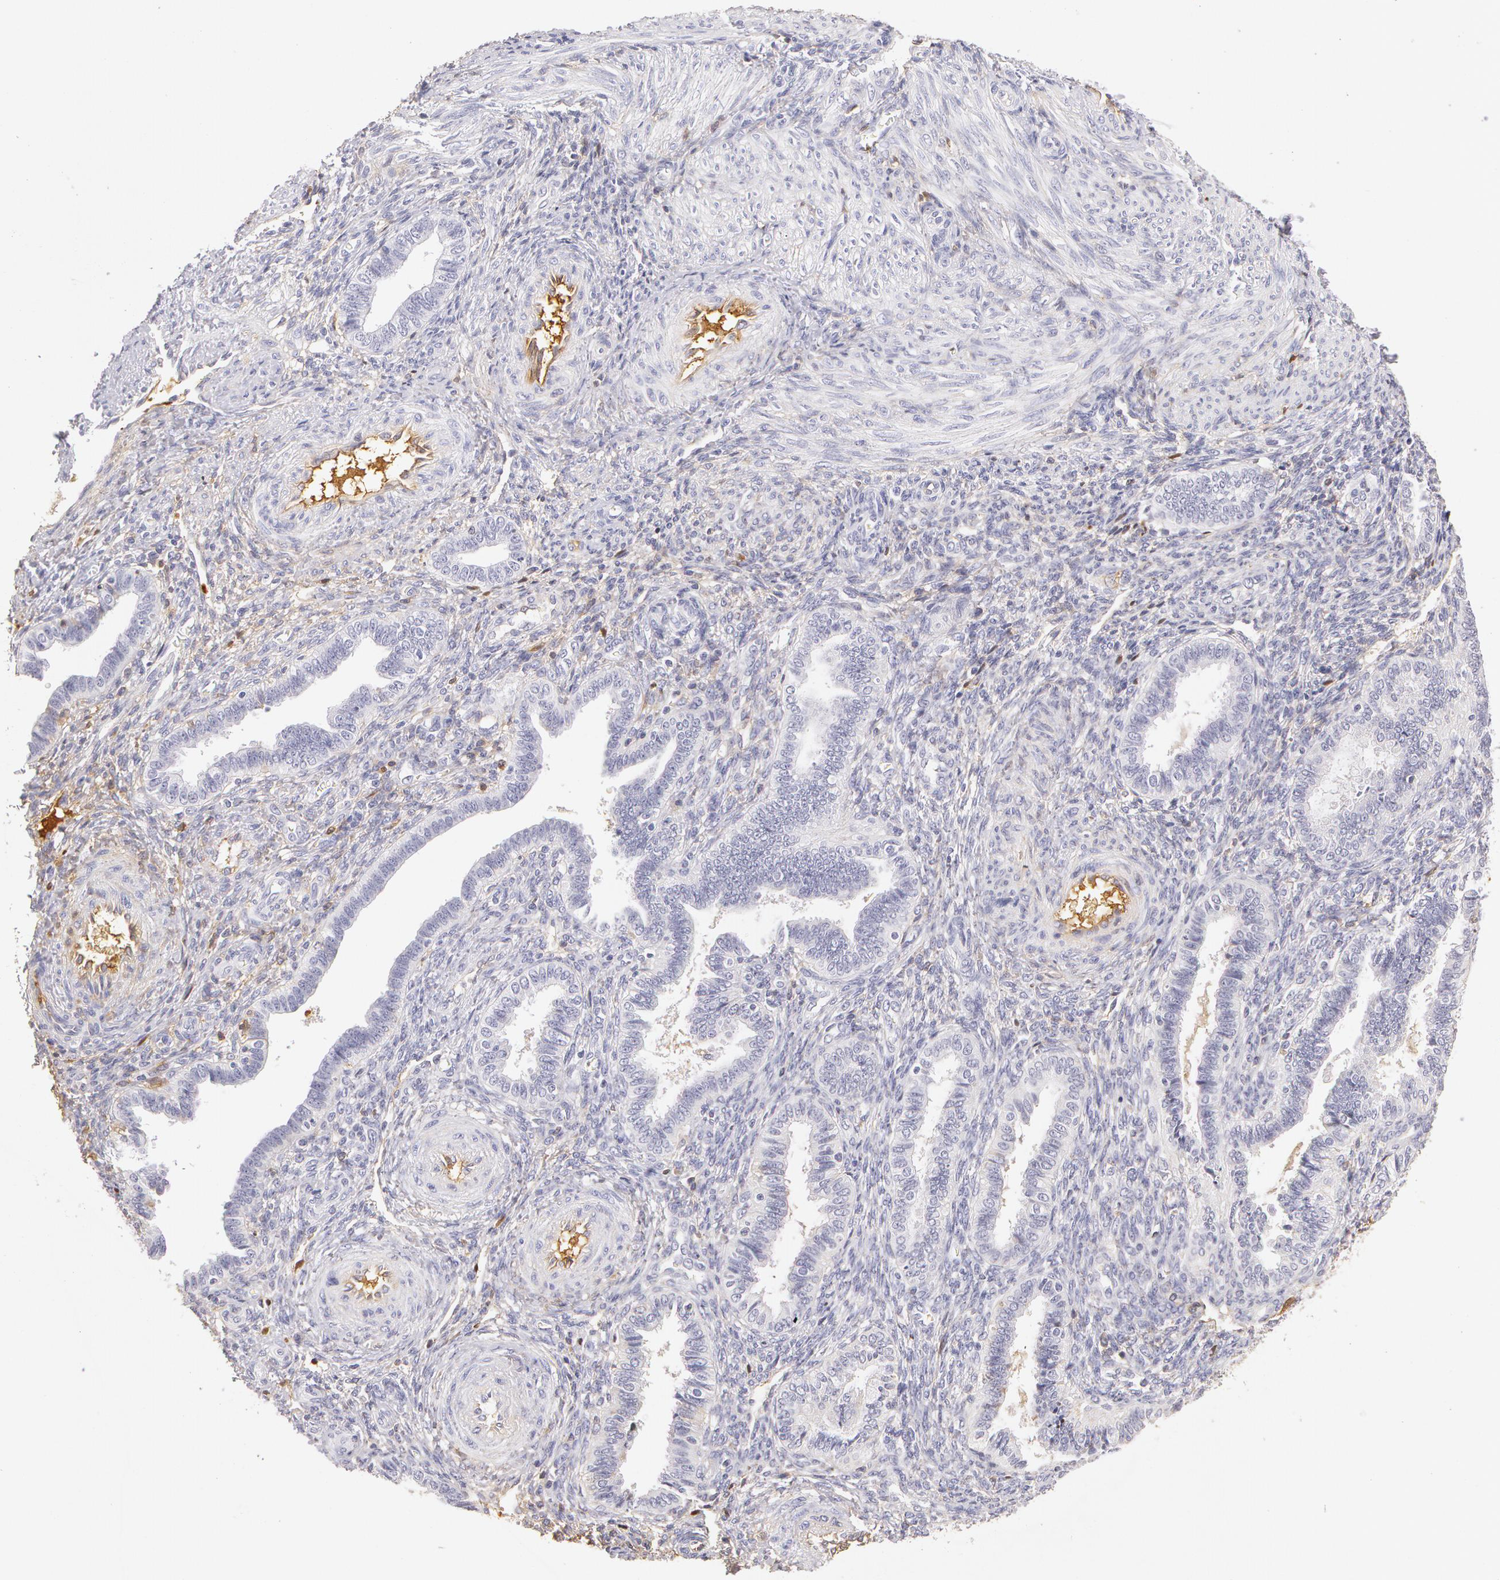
{"staining": {"intensity": "weak", "quantity": "<25%", "location": "cytoplasmic/membranous,nuclear"}, "tissue": "endometrium", "cell_type": "Cells in endometrial stroma", "image_type": "normal", "snomed": [{"axis": "morphology", "description": "Normal tissue, NOS"}, {"axis": "topography", "description": "Endometrium"}], "caption": "High magnification brightfield microscopy of unremarkable endometrium stained with DAB (brown) and counterstained with hematoxylin (blue): cells in endometrial stroma show no significant staining. (DAB (3,3'-diaminobenzidine) immunohistochemistry (IHC), high magnification).", "gene": "AHSG", "patient": {"sex": "female", "age": 36}}